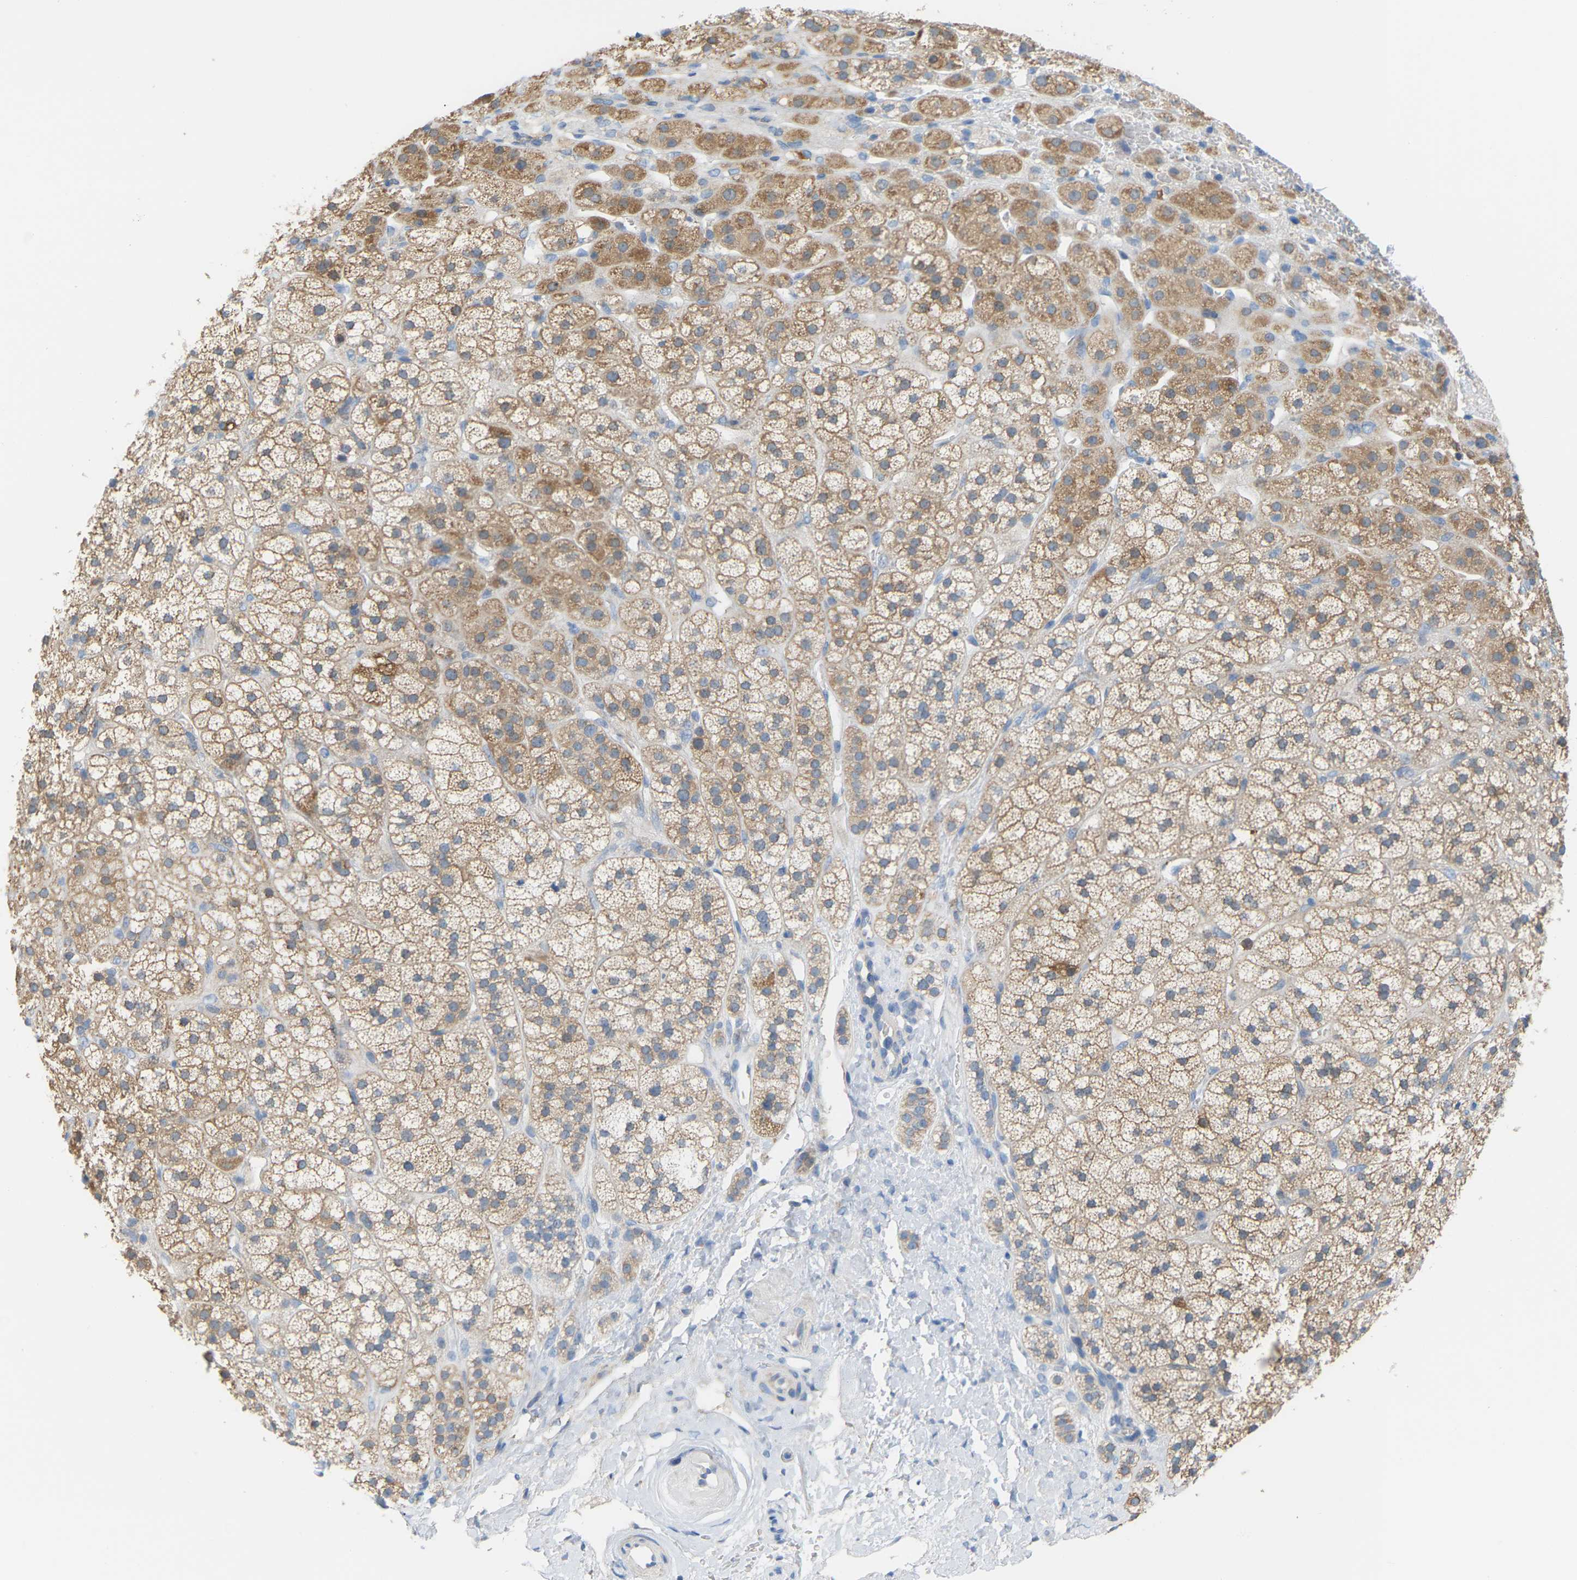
{"staining": {"intensity": "moderate", "quantity": "25%-75%", "location": "cytoplasmic/membranous"}, "tissue": "adrenal gland", "cell_type": "Glandular cells", "image_type": "normal", "snomed": [{"axis": "morphology", "description": "Normal tissue, NOS"}, {"axis": "topography", "description": "Adrenal gland"}], "caption": "An immunohistochemistry (IHC) image of normal tissue is shown. Protein staining in brown labels moderate cytoplasmic/membranous positivity in adrenal gland within glandular cells.", "gene": "CROT", "patient": {"sex": "male", "age": 56}}